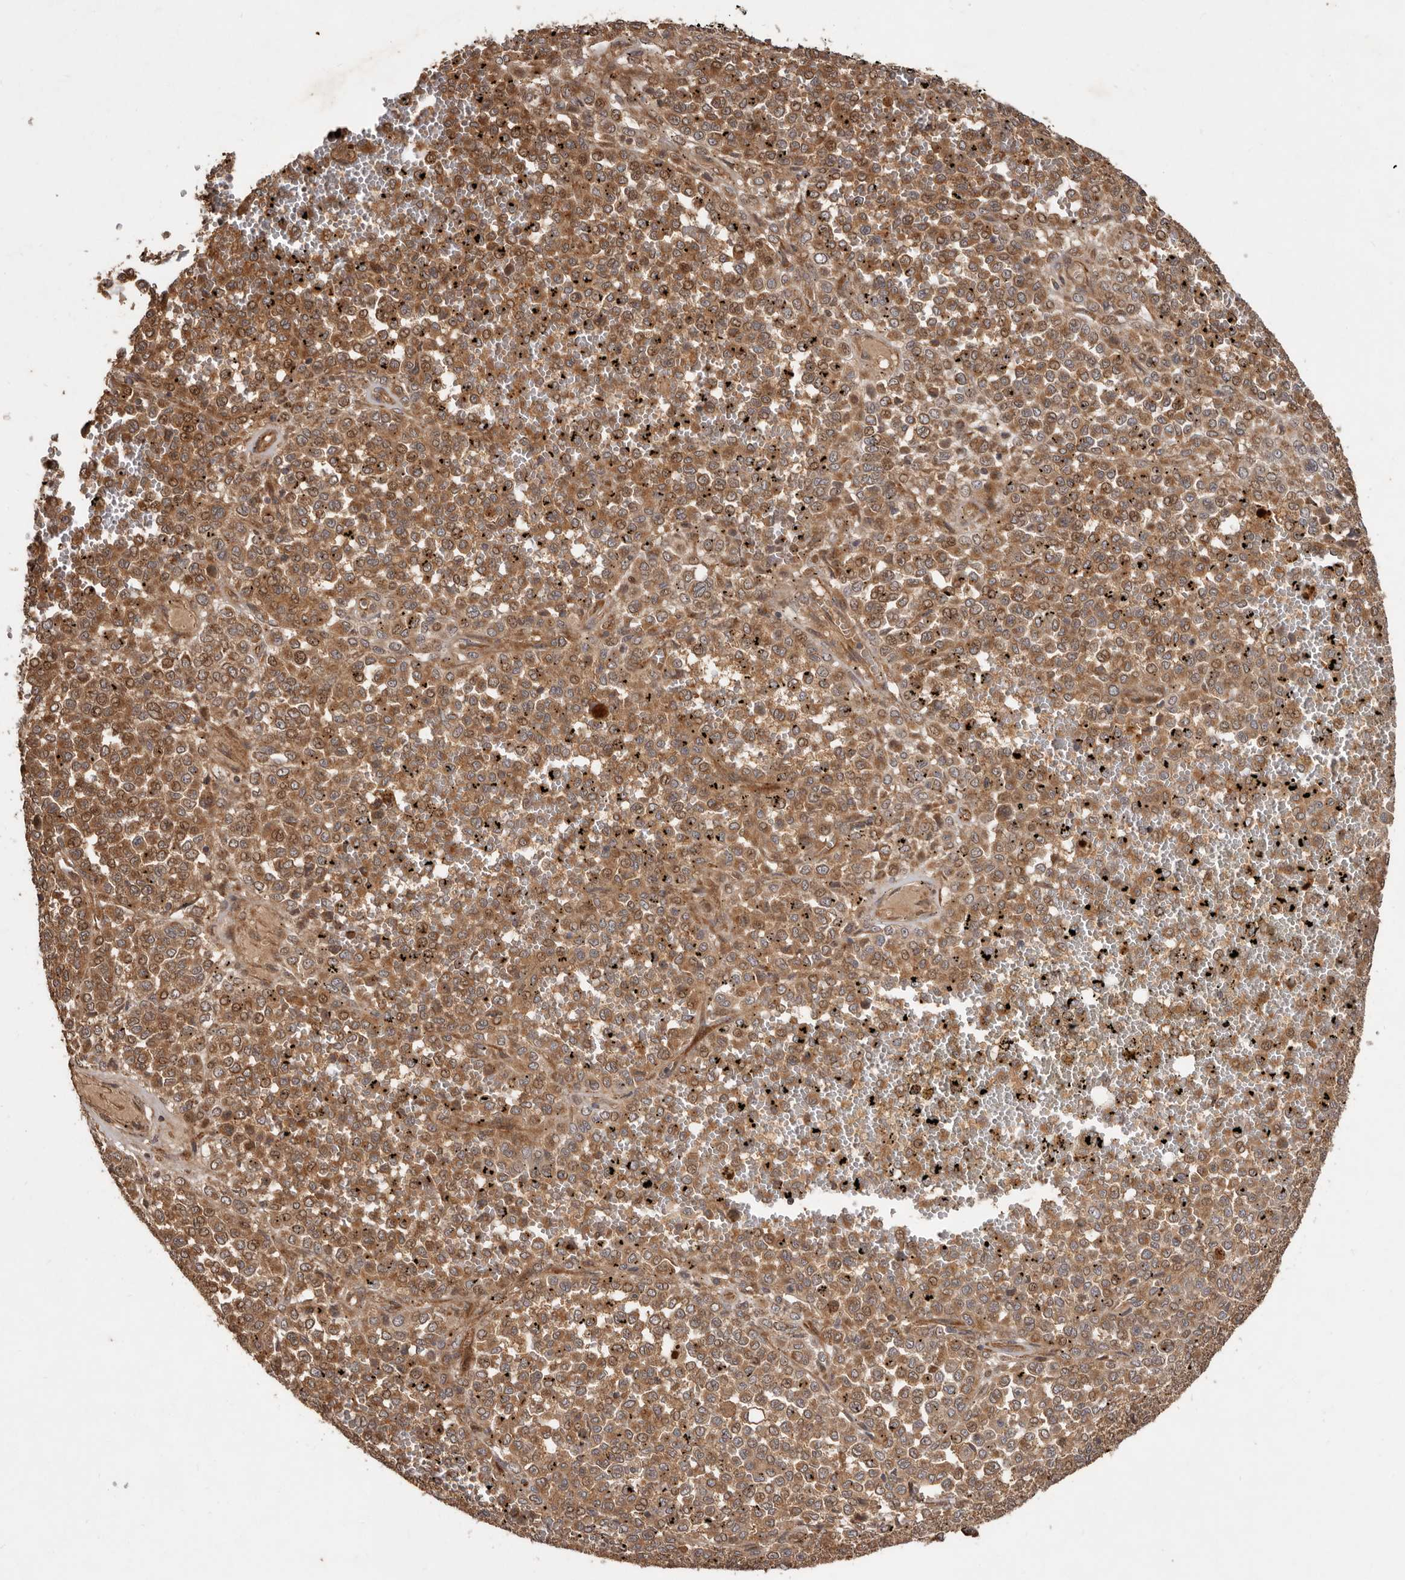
{"staining": {"intensity": "moderate", "quantity": ">75%", "location": "cytoplasmic/membranous"}, "tissue": "melanoma", "cell_type": "Tumor cells", "image_type": "cancer", "snomed": [{"axis": "morphology", "description": "Malignant melanoma, Metastatic site"}, {"axis": "topography", "description": "Pancreas"}], "caption": "Immunohistochemical staining of melanoma displays moderate cytoplasmic/membranous protein expression in approximately >75% of tumor cells.", "gene": "STK36", "patient": {"sex": "female", "age": 30}}